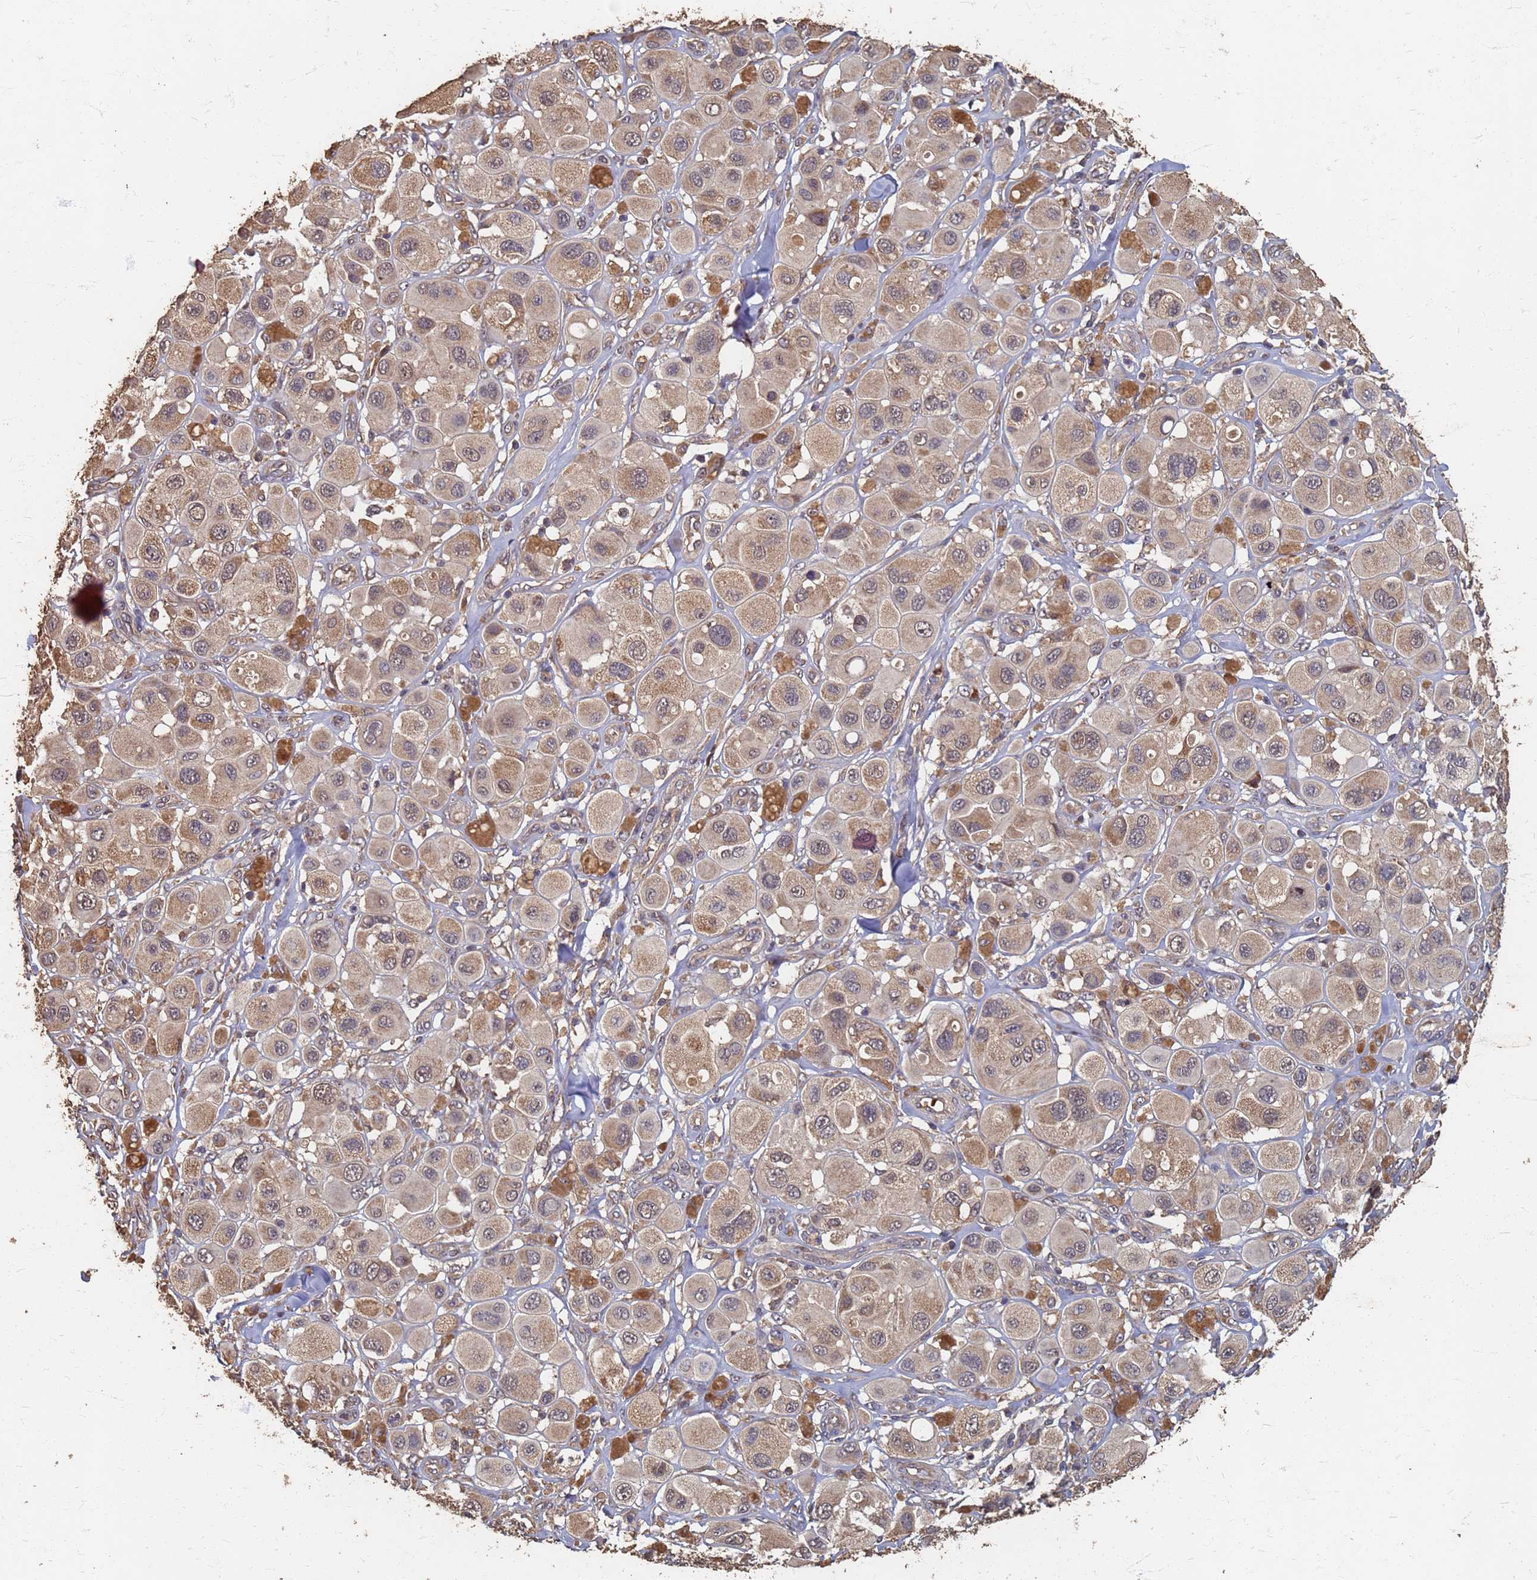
{"staining": {"intensity": "weak", "quantity": ">75%", "location": "cytoplasmic/membranous"}, "tissue": "melanoma", "cell_type": "Tumor cells", "image_type": "cancer", "snomed": [{"axis": "morphology", "description": "Malignant melanoma, Metastatic site"}, {"axis": "topography", "description": "Skin"}], "caption": "The histopathology image exhibits a brown stain indicating the presence of a protein in the cytoplasmic/membranous of tumor cells in melanoma.", "gene": "DPH5", "patient": {"sex": "male", "age": 41}}